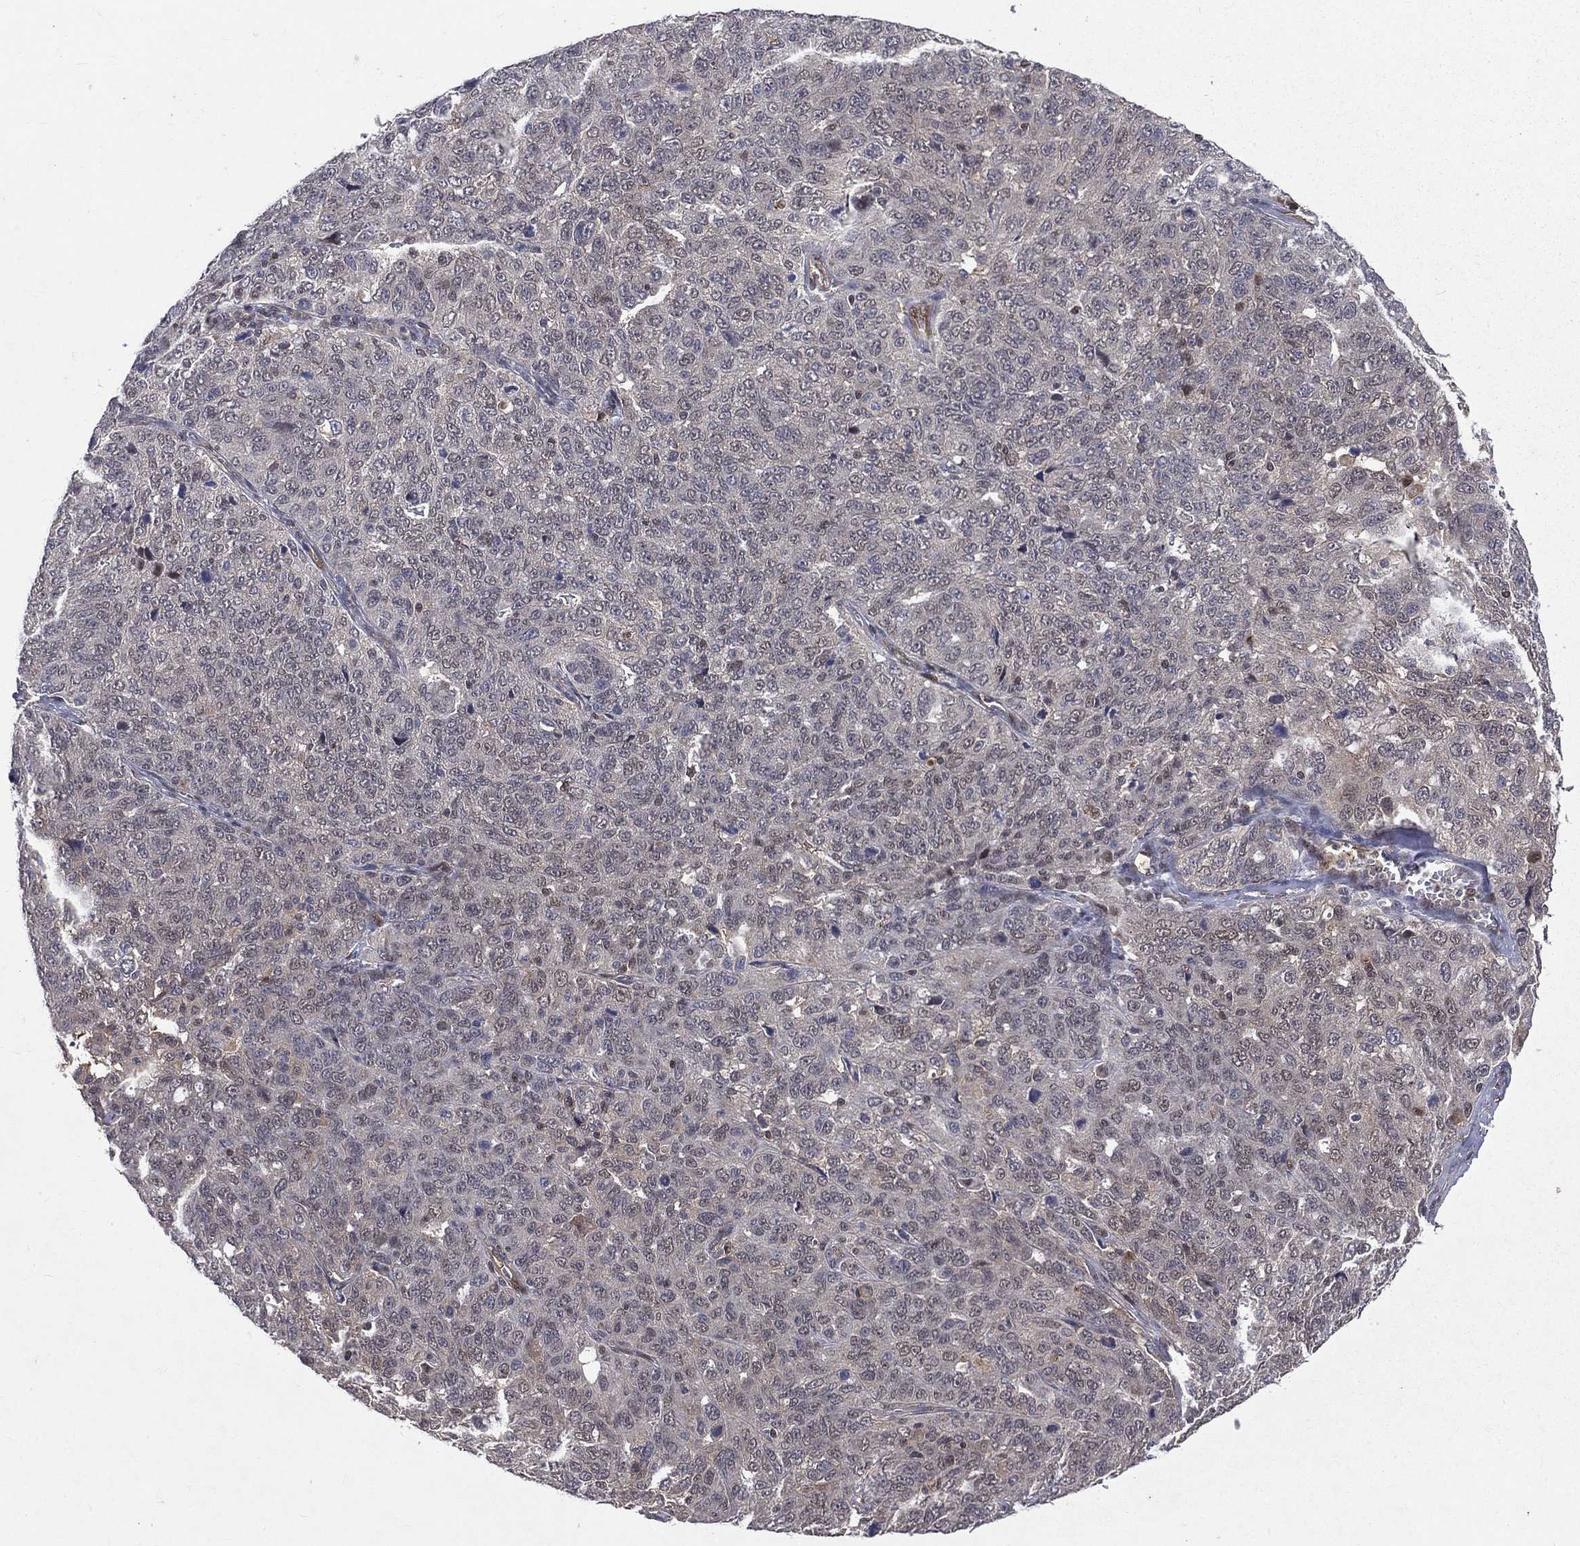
{"staining": {"intensity": "negative", "quantity": "none", "location": "none"}, "tissue": "ovarian cancer", "cell_type": "Tumor cells", "image_type": "cancer", "snomed": [{"axis": "morphology", "description": "Cystadenocarcinoma, serous, NOS"}, {"axis": "topography", "description": "Ovary"}], "caption": "IHC of human serous cystadenocarcinoma (ovarian) demonstrates no staining in tumor cells.", "gene": "GMPR2", "patient": {"sex": "female", "age": 71}}